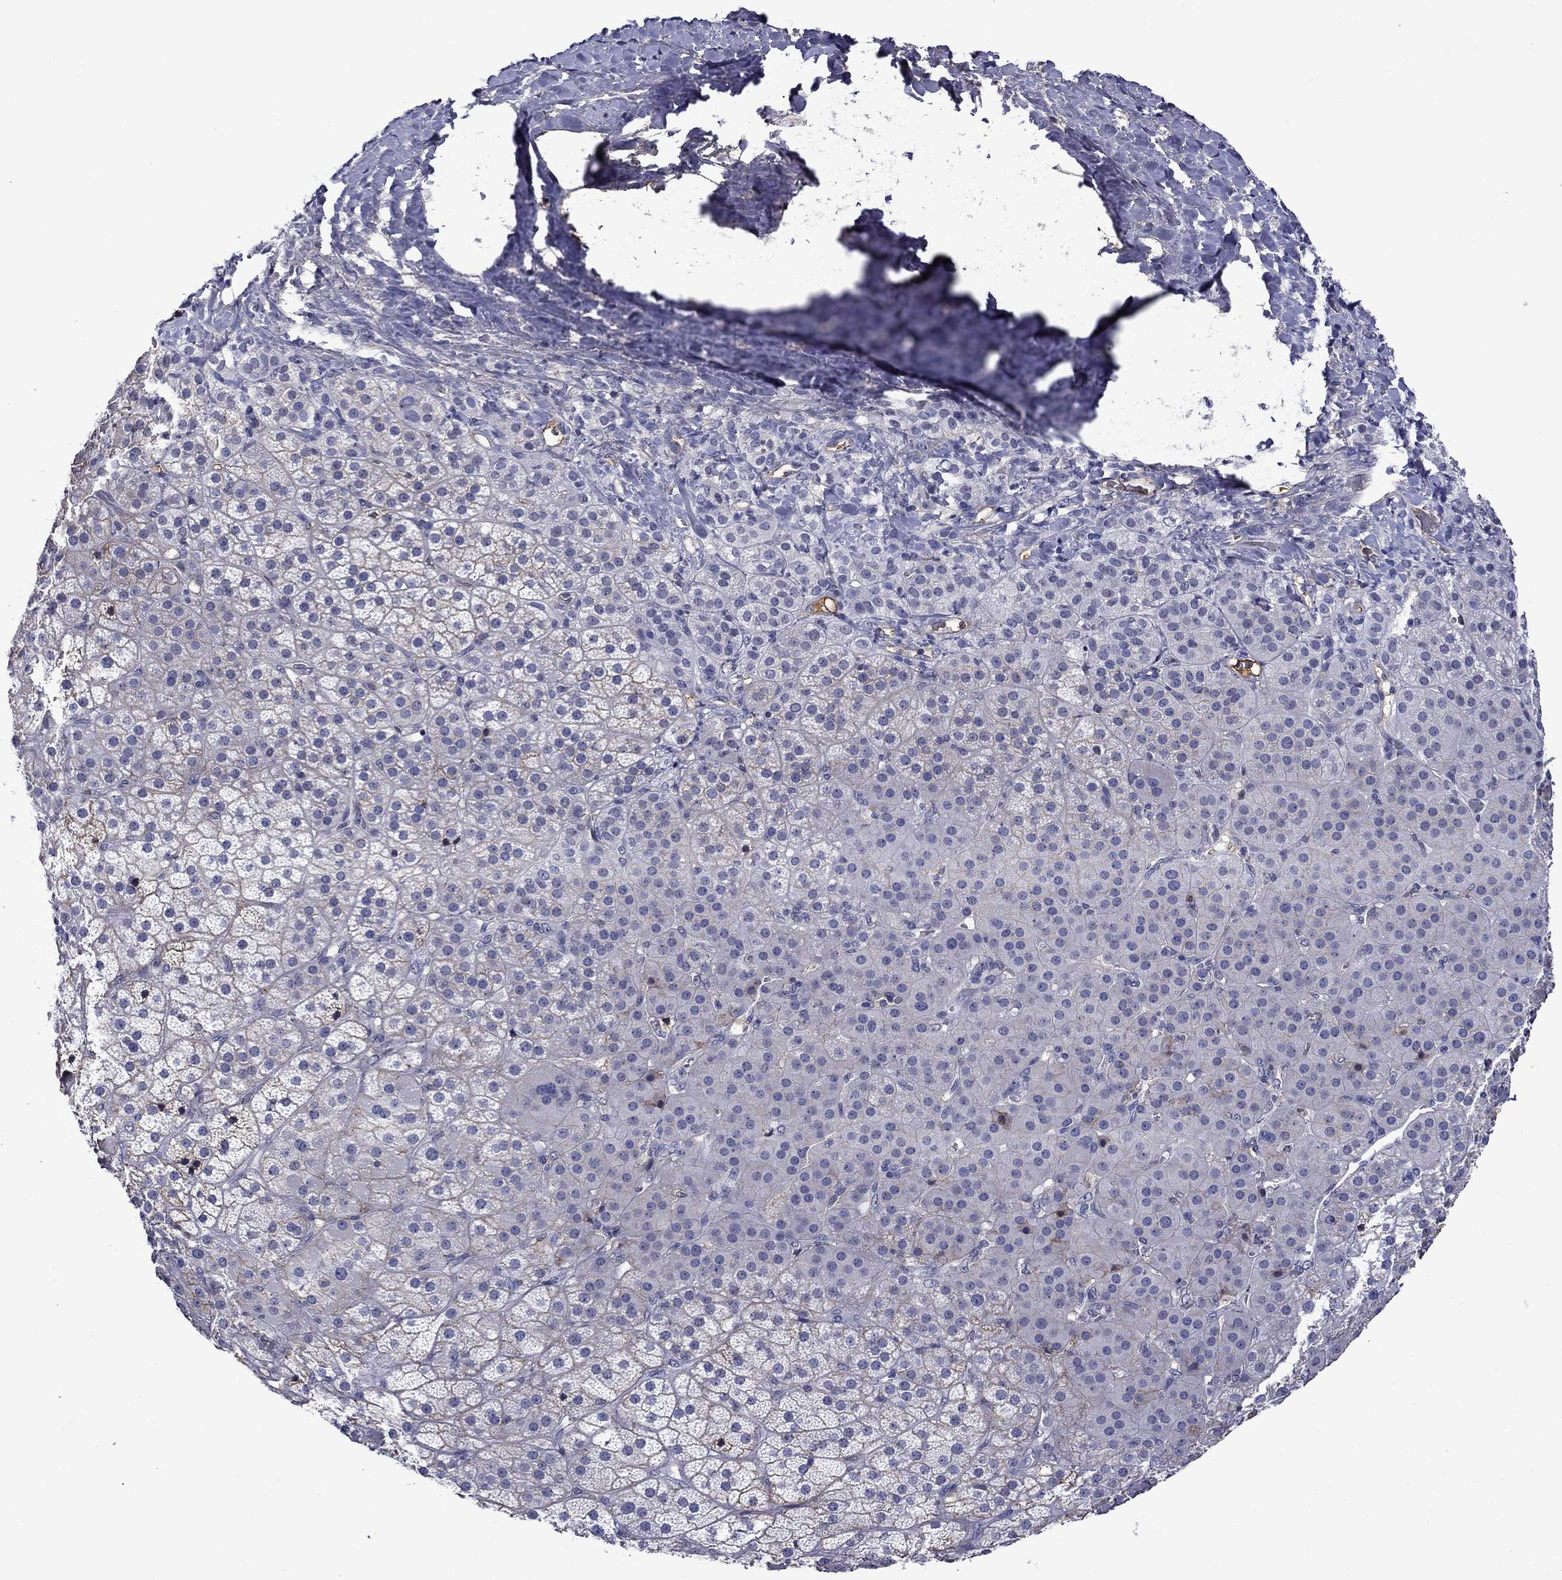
{"staining": {"intensity": "negative", "quantity": "none", "location": "none"}, "tissue": "adrenal gland", "cell_type": "Glandular cells", "image_type": "normal", "snomed": [{"axis": "morphology", "description": "Normal tissue, NOS"}, {"axis": "topography", "description": "Adrenal gland"}], "caption": "Glandular cells are negative for brown protein staining in normal adrenal gland. (Immunohistochemistry (ihc), brightfield microscopy, high magnification).", "gene": "APOA2", "patient": {"sex": "male", "age": 57}}